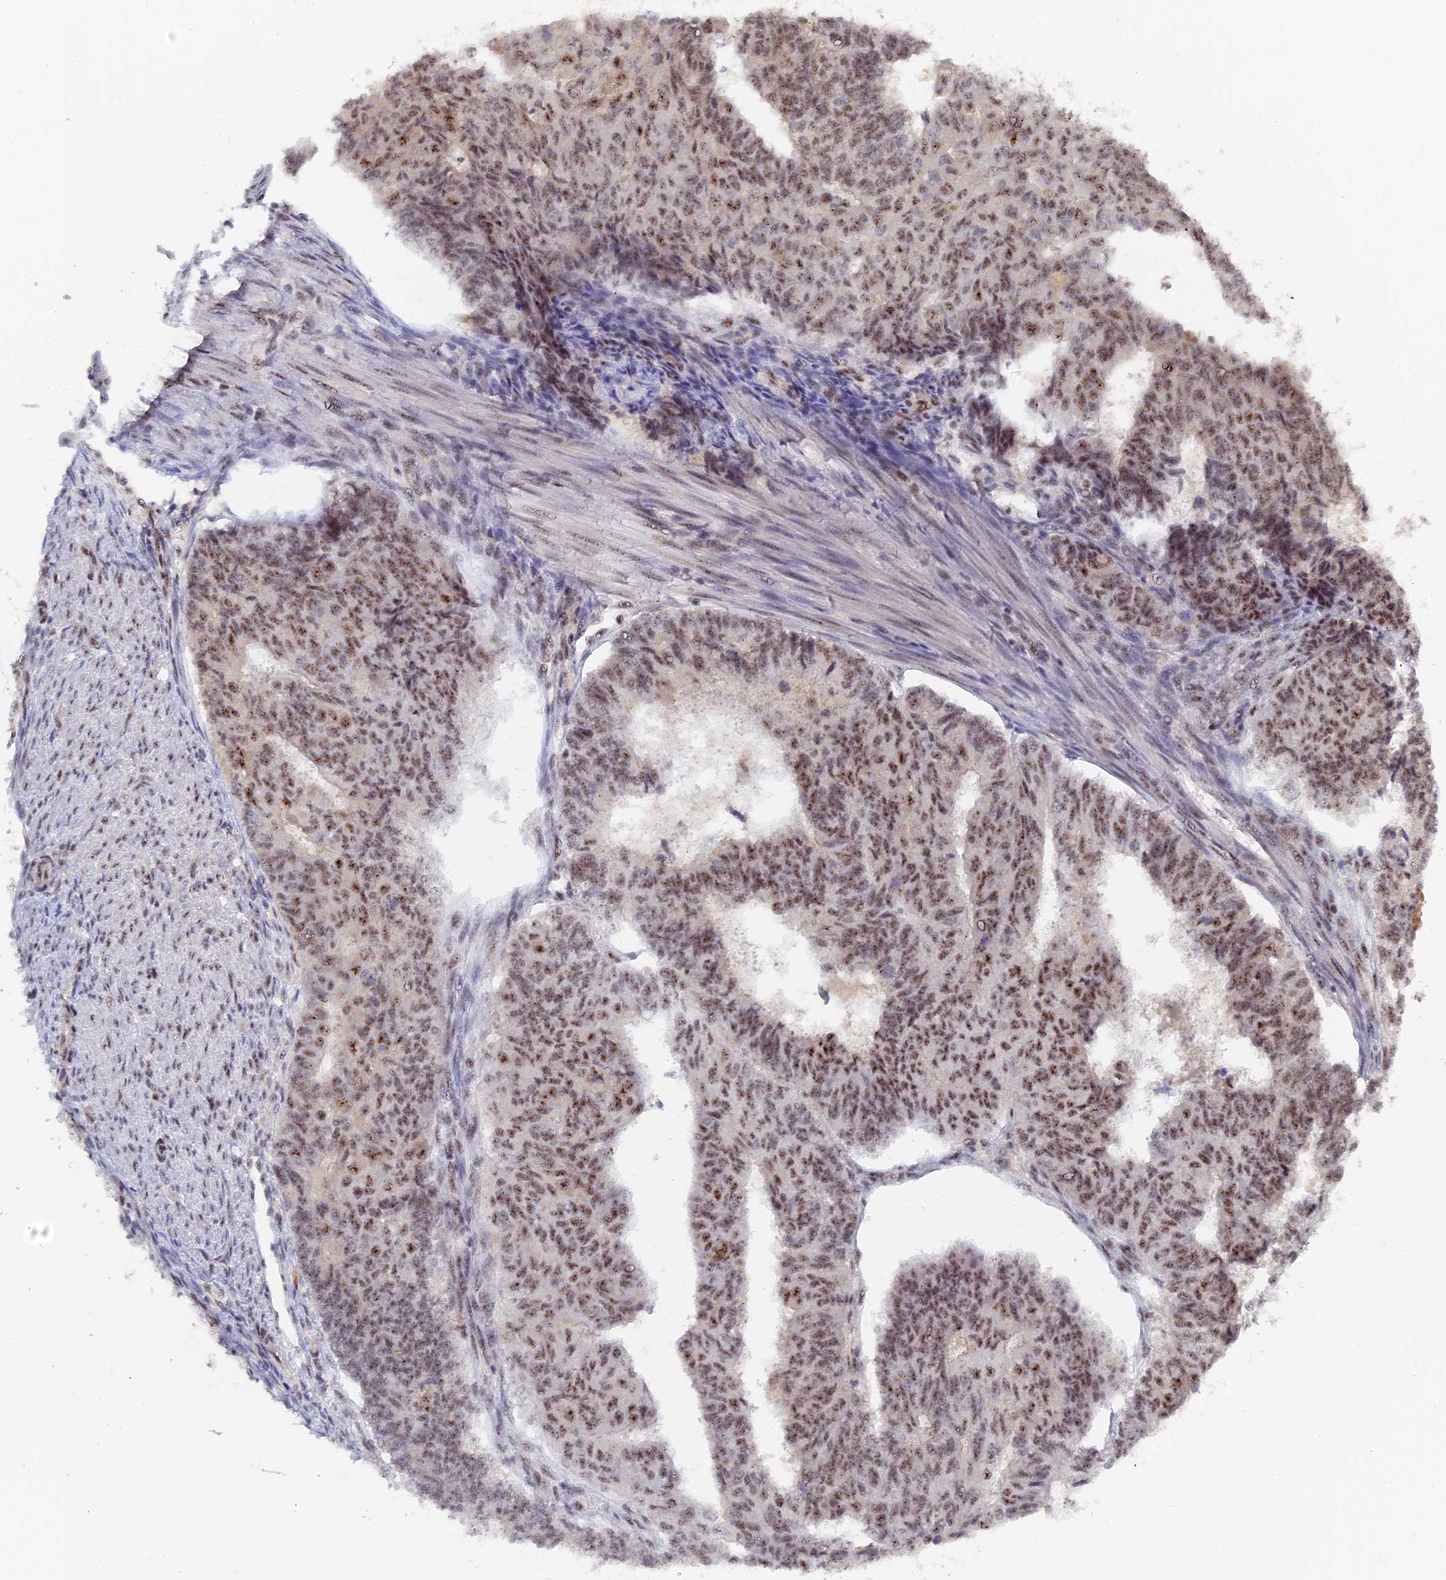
{"staining": {"intensity": "moderate", "quantity": ">75%", "location": "nuclear"}, "tissue": "endometrial cancer", "cell_type": "Tumor cells", "image_type": "cancer", "snomed": [{"axis": "morphology", "description": "Adenocarcinoma, NOS"}, {"axis": "topography", "description": "Endometrium"}], "caption": "DAB (3,3'-diaminobenzidine) immunohistochemical staining of human adenocarcinoma (endometrial) displays moderate nuclear protein positivity in about >75% of tumor cells. (DAB IHC, brown staining for protein, blue staining for nuclei).", "gene": "TAB1", "patient": {"sex": "female", "age": 32}}